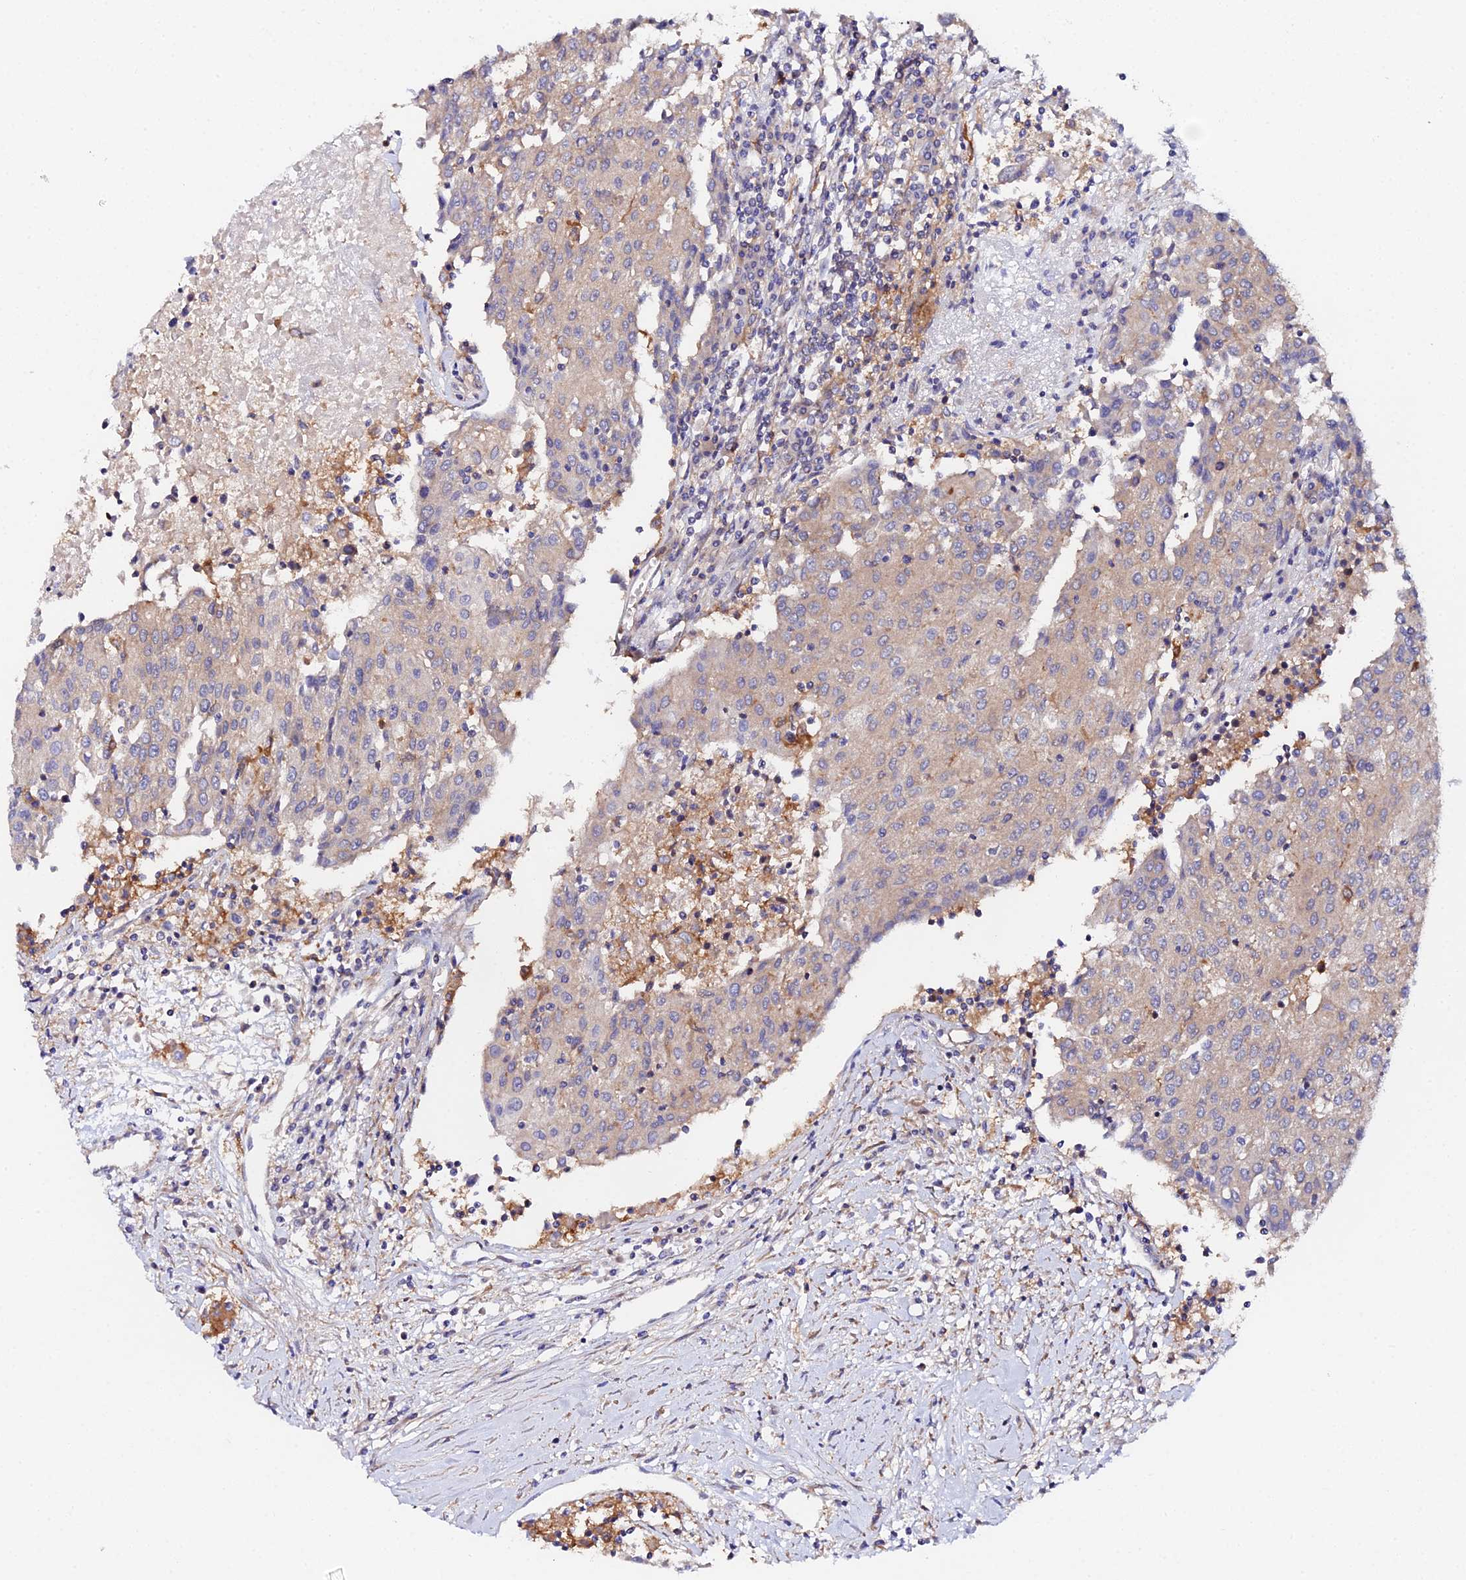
{"staining": {"intensity": "weak", "quantity": "25%-75%", "location": "cytoplasmic/membranous"}, "tissue": "urothelial cancer", "cell_type": "Tumor cells", "image_type": "cancer", "snomed": [{"axis": "morphology", "description": "Urothelial carcinoma, High grade"}, {"axis": "topography", "description": "Urinary bladder"}], "caption": "High-grade urothelial carcinoma was stained to show a protein in brown. There is low levels of weak cytoplasmic/membranous expression in approximately 25%-75% of tumor cells.", "gene": "GNG5B", "patient": {"sex": "female", "age": 85}}